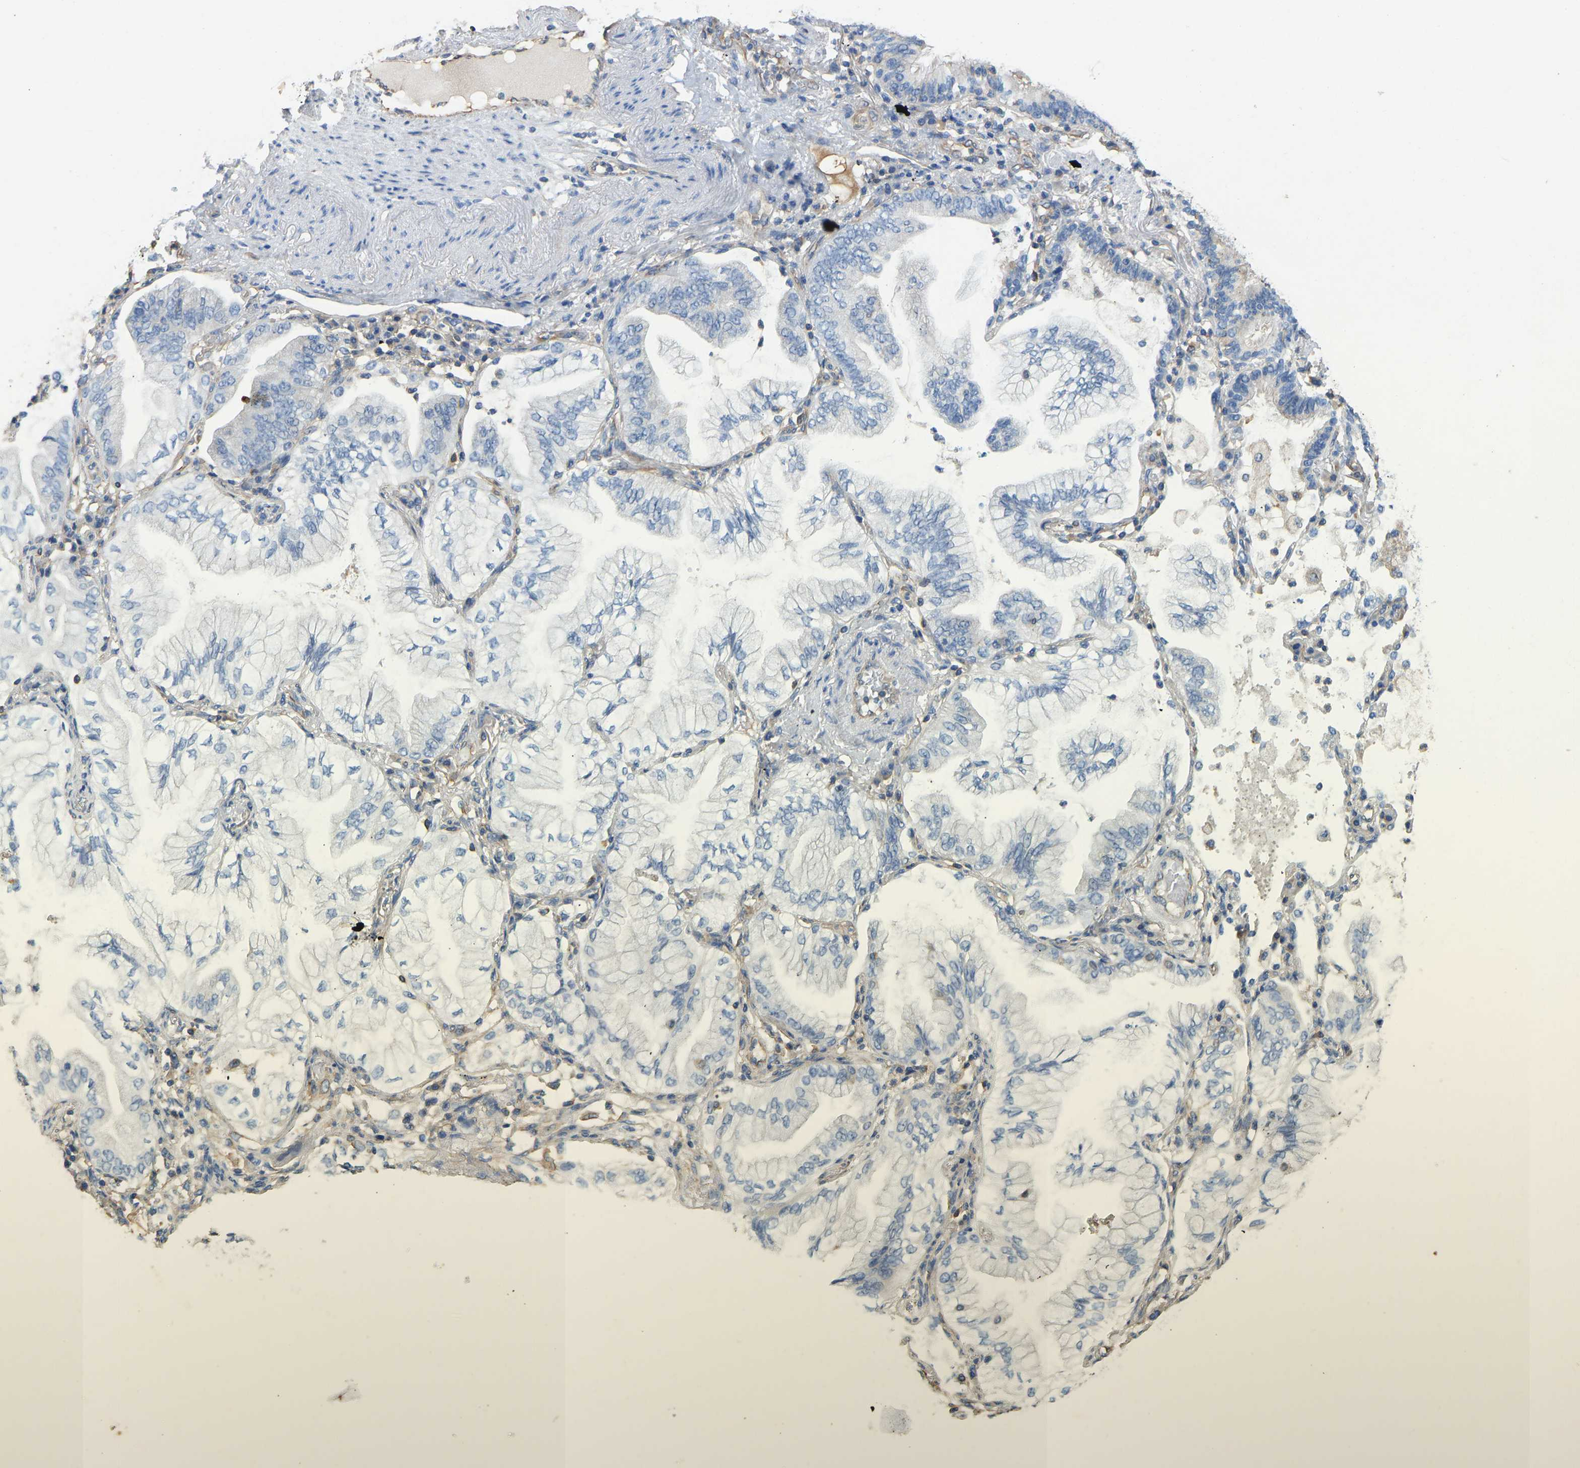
{"staining": {"intensity": "negative", "quantity": "none", "location": "none"}, "tissue": "lung cancer", "cell_type": "Tumor cells", "image_type": "cancer", "snomed": [{"axis": "morphology", "description": "Adenocarcinoma, NOS"}, {"axis": "topography", "description": "Lung"}], "caption": "An image of human adenocarcinoma (lung) is negative for staining in tumor cells. (DAB IHC visualized using brightfield microscopy, high magnification).", "gene": "TECTA", "patient": {"sex": "female", "age": 70}}